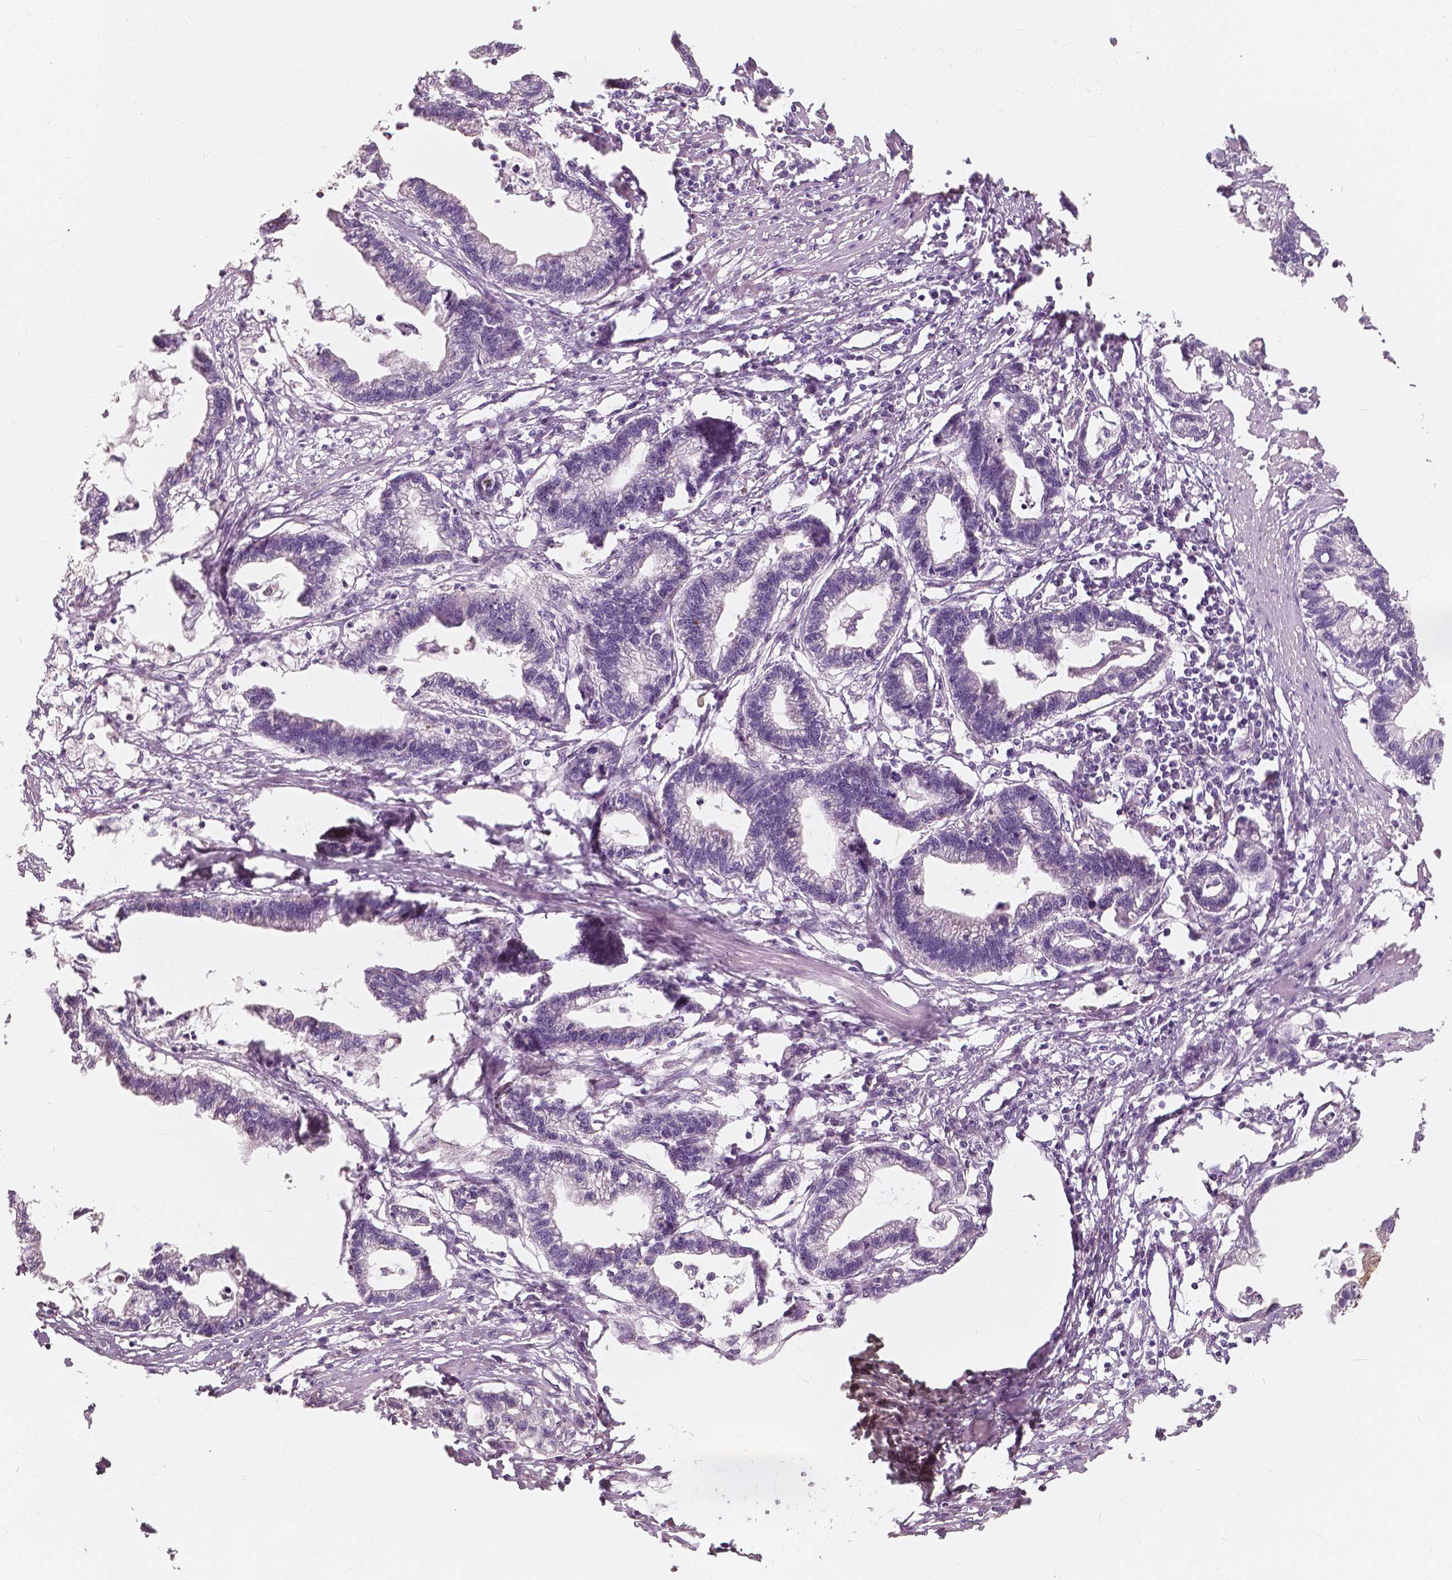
{"staining": {"intensity": "negative", "quantity": "none", "location": "none"}, "tissue": "stomach cancer", "cell_type": "Tumor cells", "image_type": "cancer", "snomed": [{"axis": "morphology", "description": "Adenocarcinoma, NOS"}, {"axis": "topography", "description": "Stomach"}], "caption": "A high-resolution image shows immunohistochemistry staining of stomach adenocarcinoma, which exhibits no significant staining in tumor cells. (Immunohistochemistry, brightfield microscopy, high magnification).", "gene": "SAT2", "patient": {"sex": "male", "age": 83}}